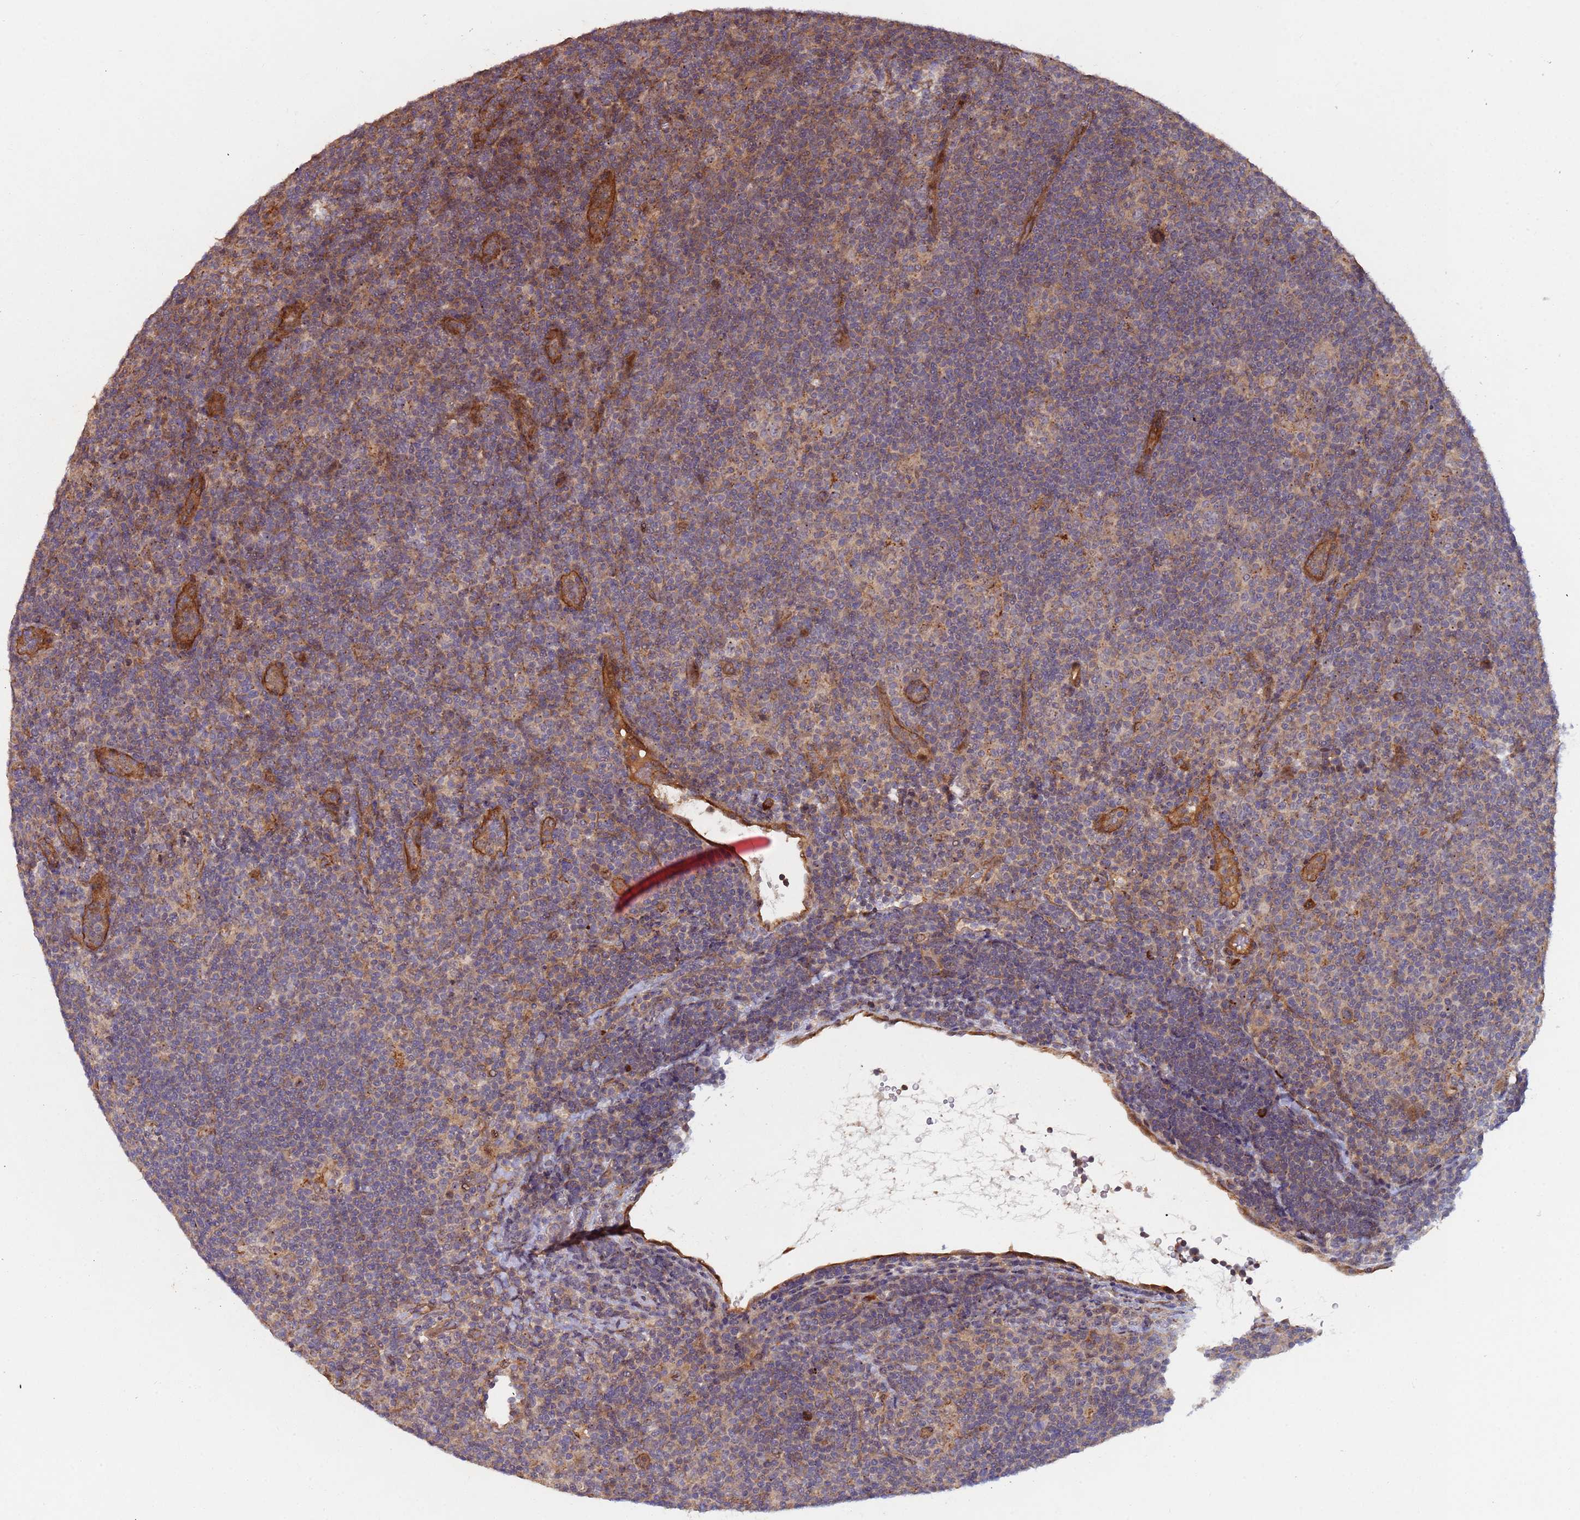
{"staining": {"intensity": "negative", "quantity": "none", "location": "none"}, "tissue": "lymphoma", "cell_type": "Tumor cells", "image_type": "cancer", "snomed": [{"axis": "morphology", "description": "Hodgkin's disease, NOS"}, {"axis": "topography", "description": "Lymph node"}], "caption": "Micrograph shows no significant protein staining in tumor cells of Hodgkin's disease.", "gene": "KANSL1L", "patient": {"sex": "female", "age": 57}}